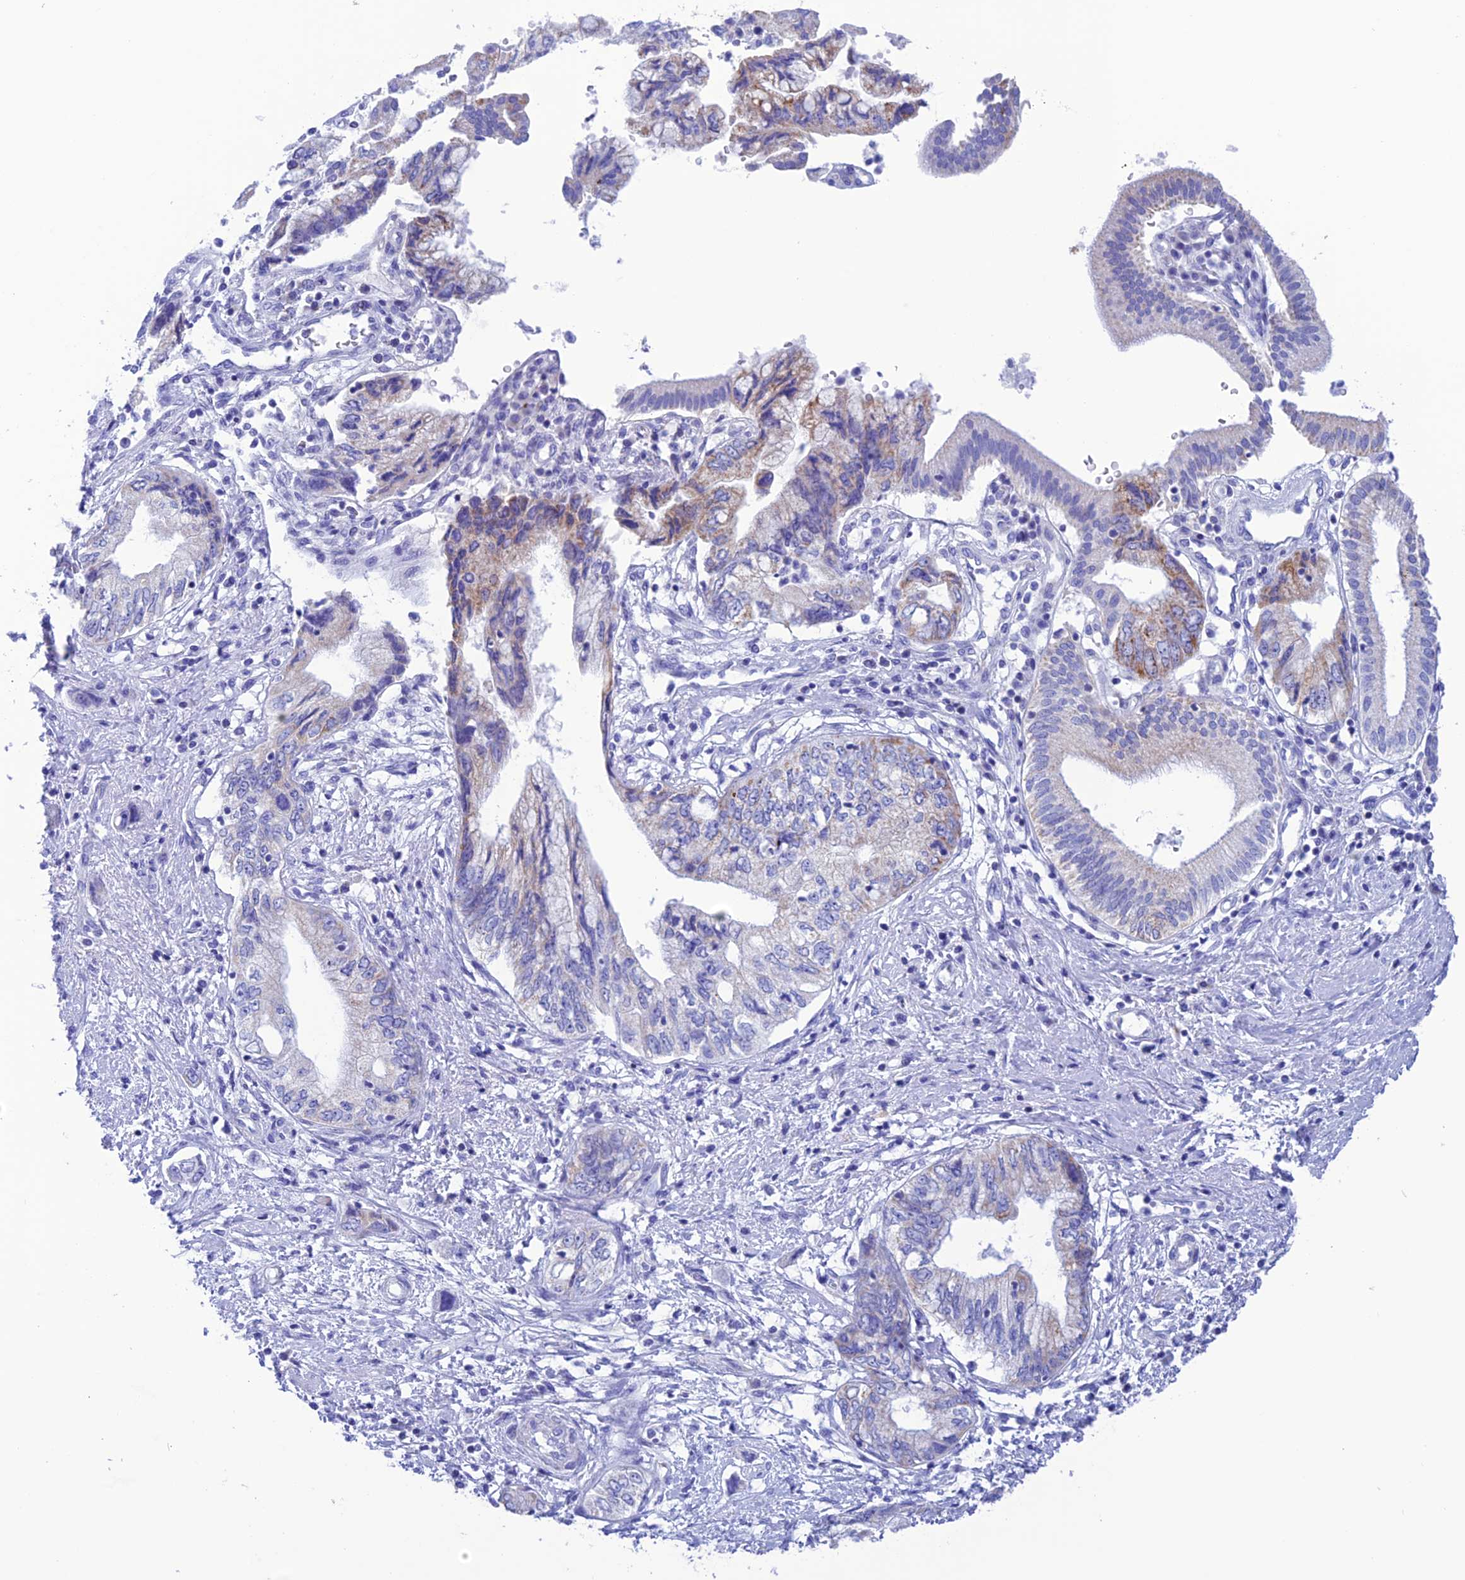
{"staining": {"intensity": "moderate", "quantity": "<25%", "location": "cytoplasmic/membranous"}, "tissue": "pancreatic cancer", "cell_type": "Tumor cells", "image_type": "cancer", "snomed": [{"axis": "morphology", "description": "Adenocarcinoma, NOS"}, {"axis": "topography", "description": "Pancreas"}], "caption": "Protein expression analysis of human pancreatic cancer (adenocarcinoma) reveals moderate cytoplasmic/membranous expression in about <25% of tumor cells. (IHC, brightfield microscopy, high magnification).", "gene": "NXPE4", "patient": {"sex": "female", "age": 73}}